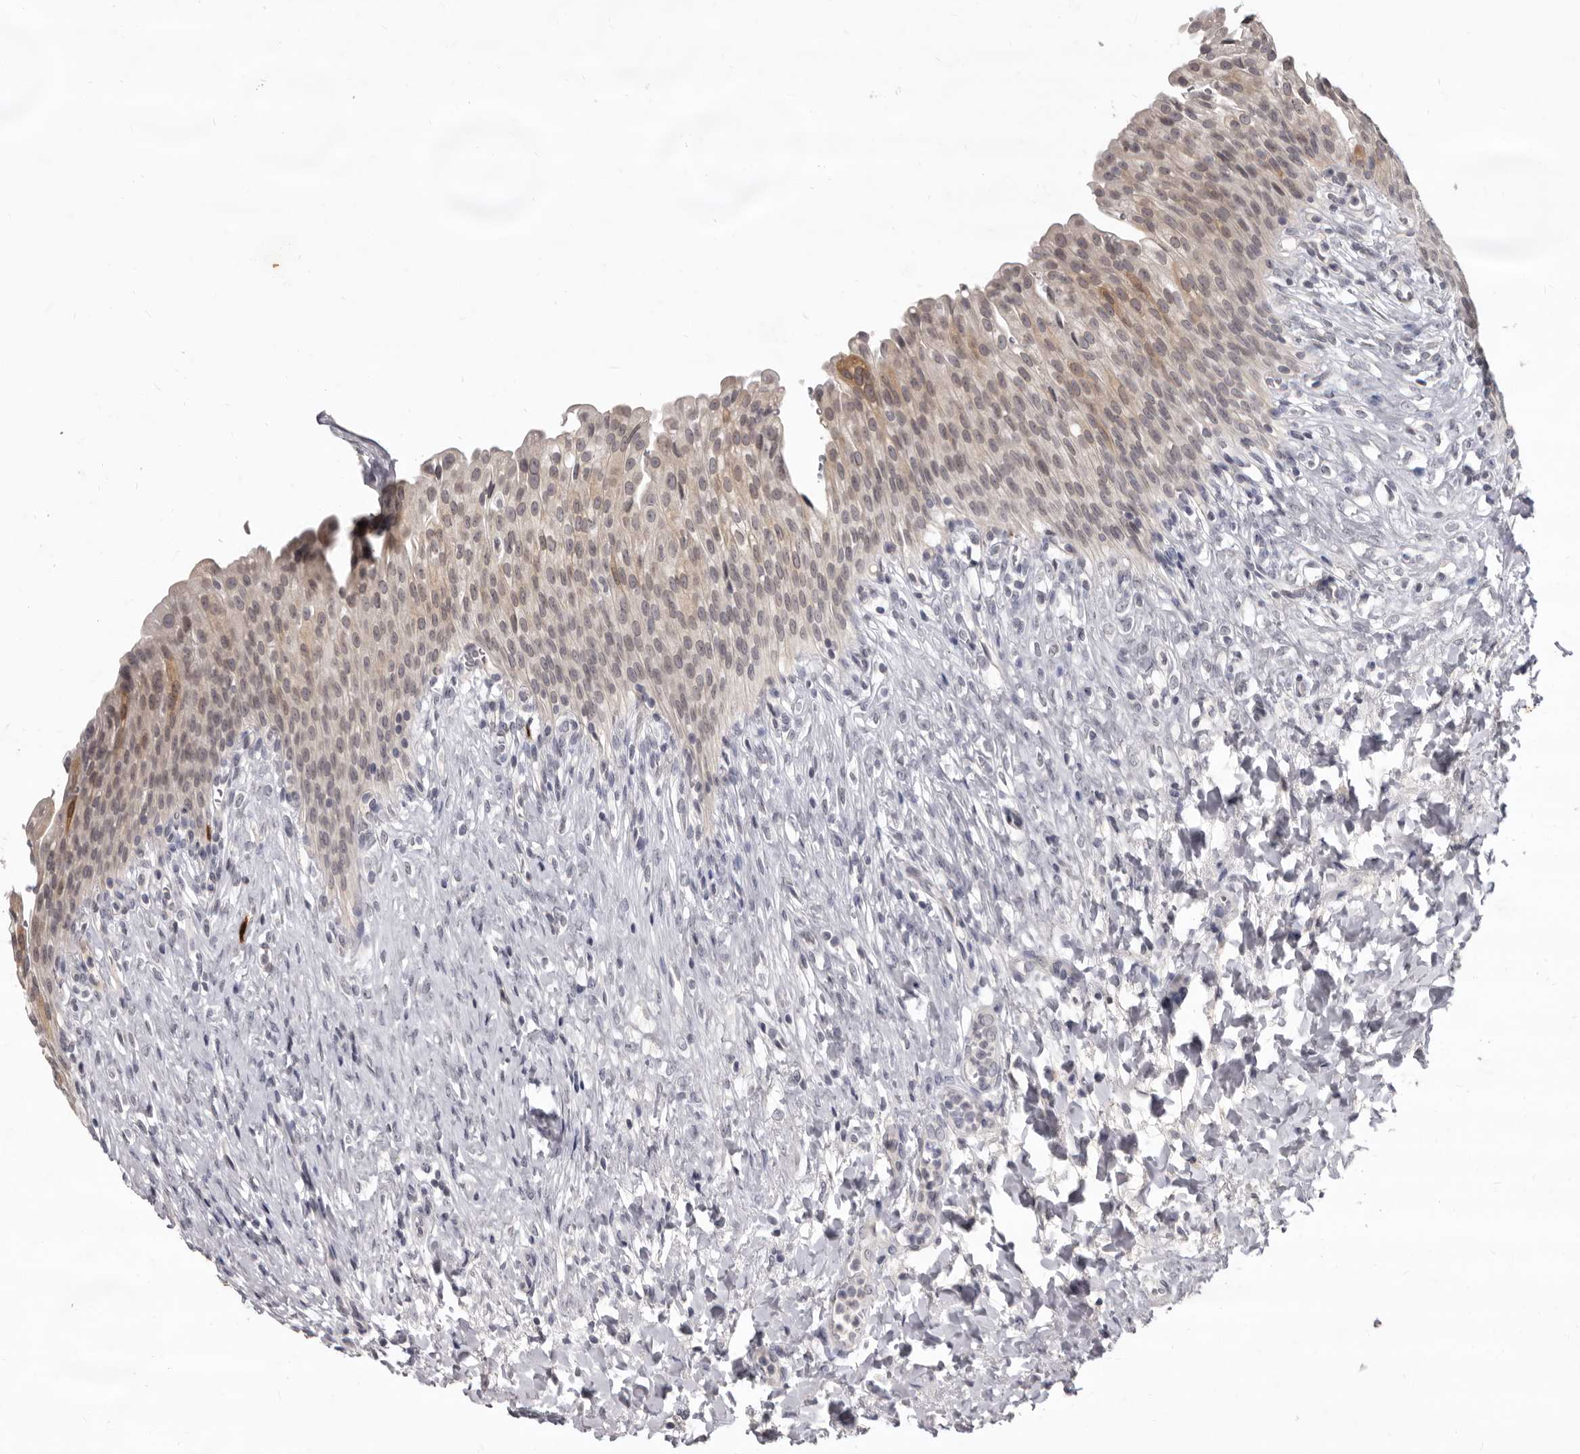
{"staining": {"intensity": "moderate", "quantity": "<25%", "location": "cytoplasmic/membranous"}, "tissue": "urinary bladder", "cell_type": "Urothelial cells", "image_type": "normal", "snomed": [{"axis": "morphology", "description": "Urothelial carcinoma, High grade"}, {"axis": "topography", "description": "Urinary bladder"}], "caption": "Immunohistochemical staining of normal urinary bladder demonstrates low levels of moderate cytoplasmic/membranous staining in approximately <25% of urothelial cells. (Brightfield microscopy of DAB IHC at high magnification).", "gene": "SULT1E1", "patient": {"sex": "male", "age": 46}}